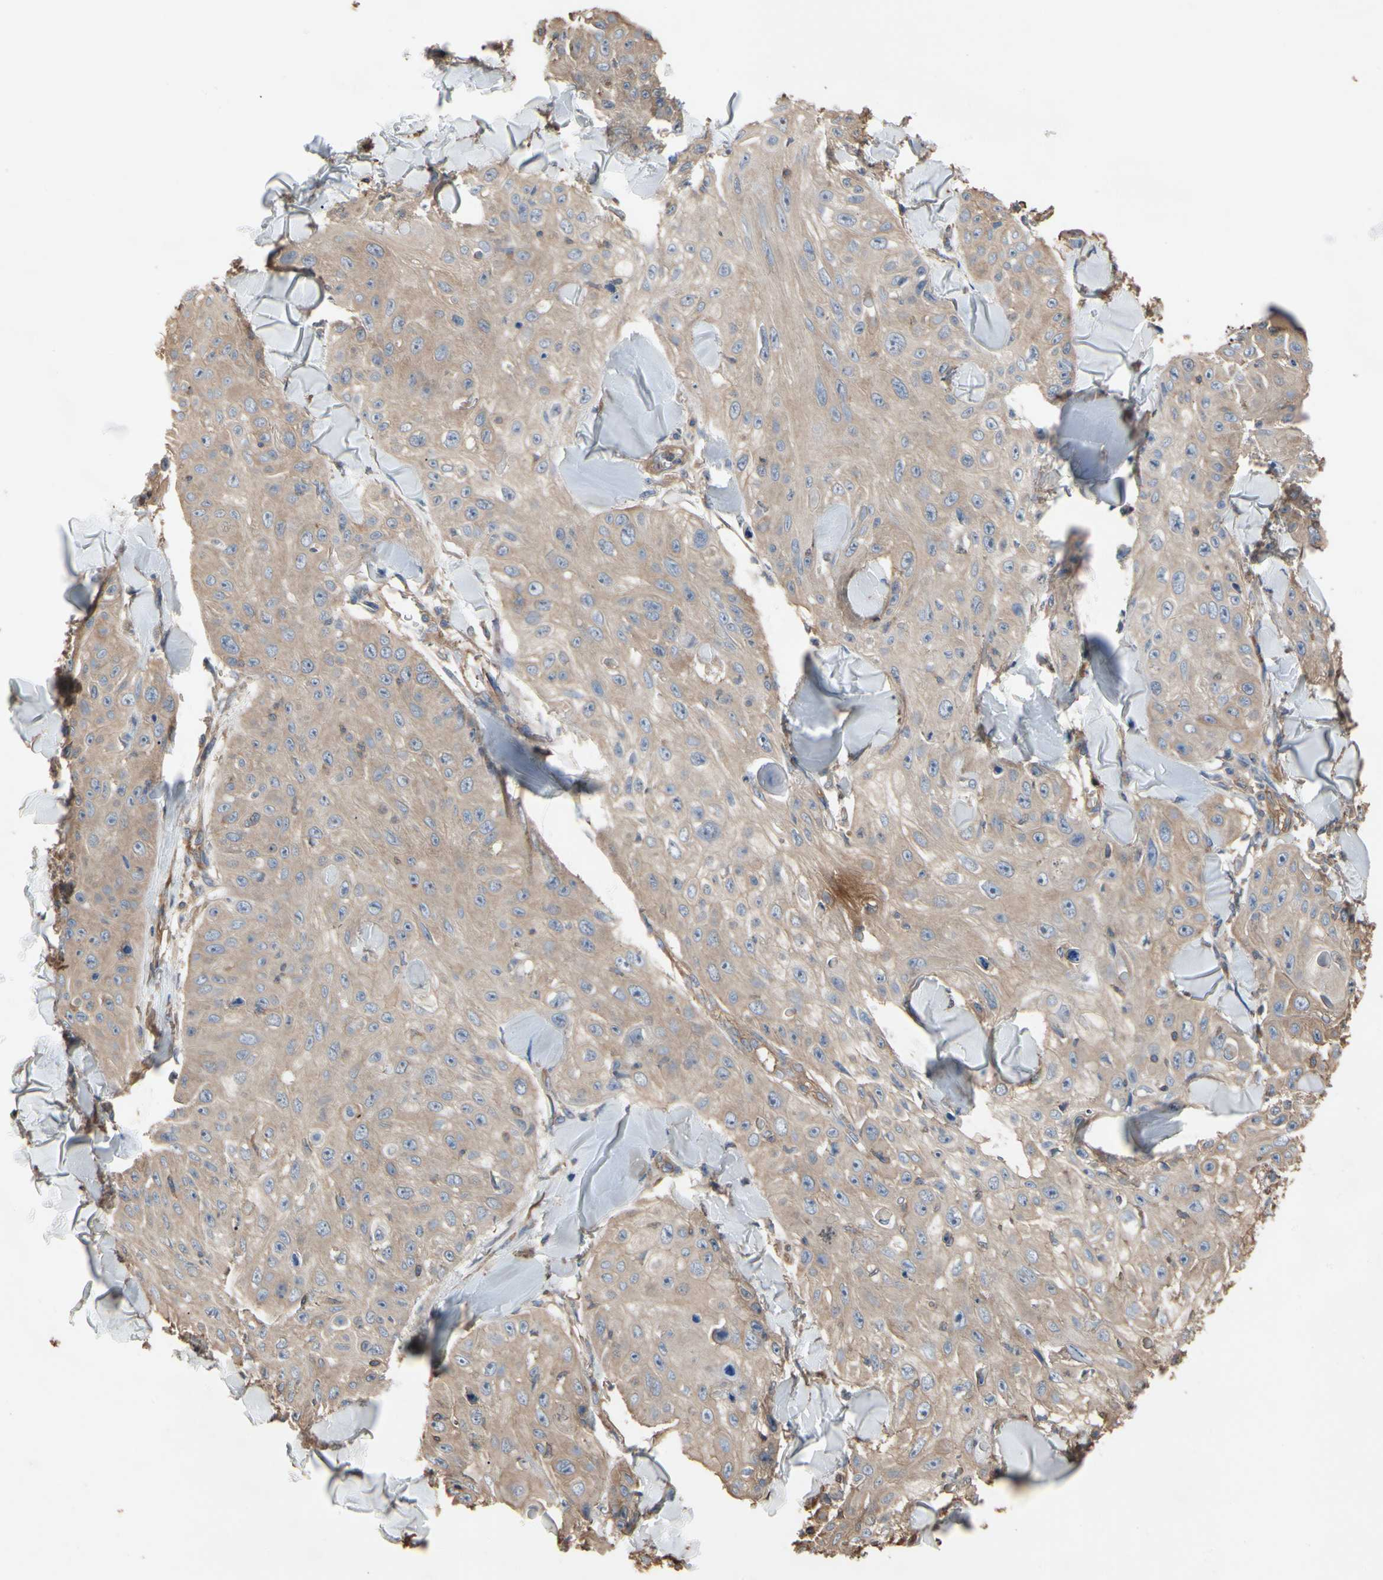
{"staining": {"intensity": "weak", "quantity": ">75%", "location": "cytoplasmic/membranous"}, "tissue": "skin cancer", "cell_type": "Tumor cells", "image_type": "cancer", "snomed": [{"axis": "morphology", "description": "Squamous cell carcinoma, NOS"}, {"axis": "topography", "description": "Skin"}], "caption": "Skin cancer stained with DAB immunohistochemistry (IHC) reveals low levels of weak cytoplasmic/membranous staining in approximately >75% of tumor cells. Nuclei are stained in blue.", "gene": "PDZK1", "patient": {"sex": "male", "age": 86}}